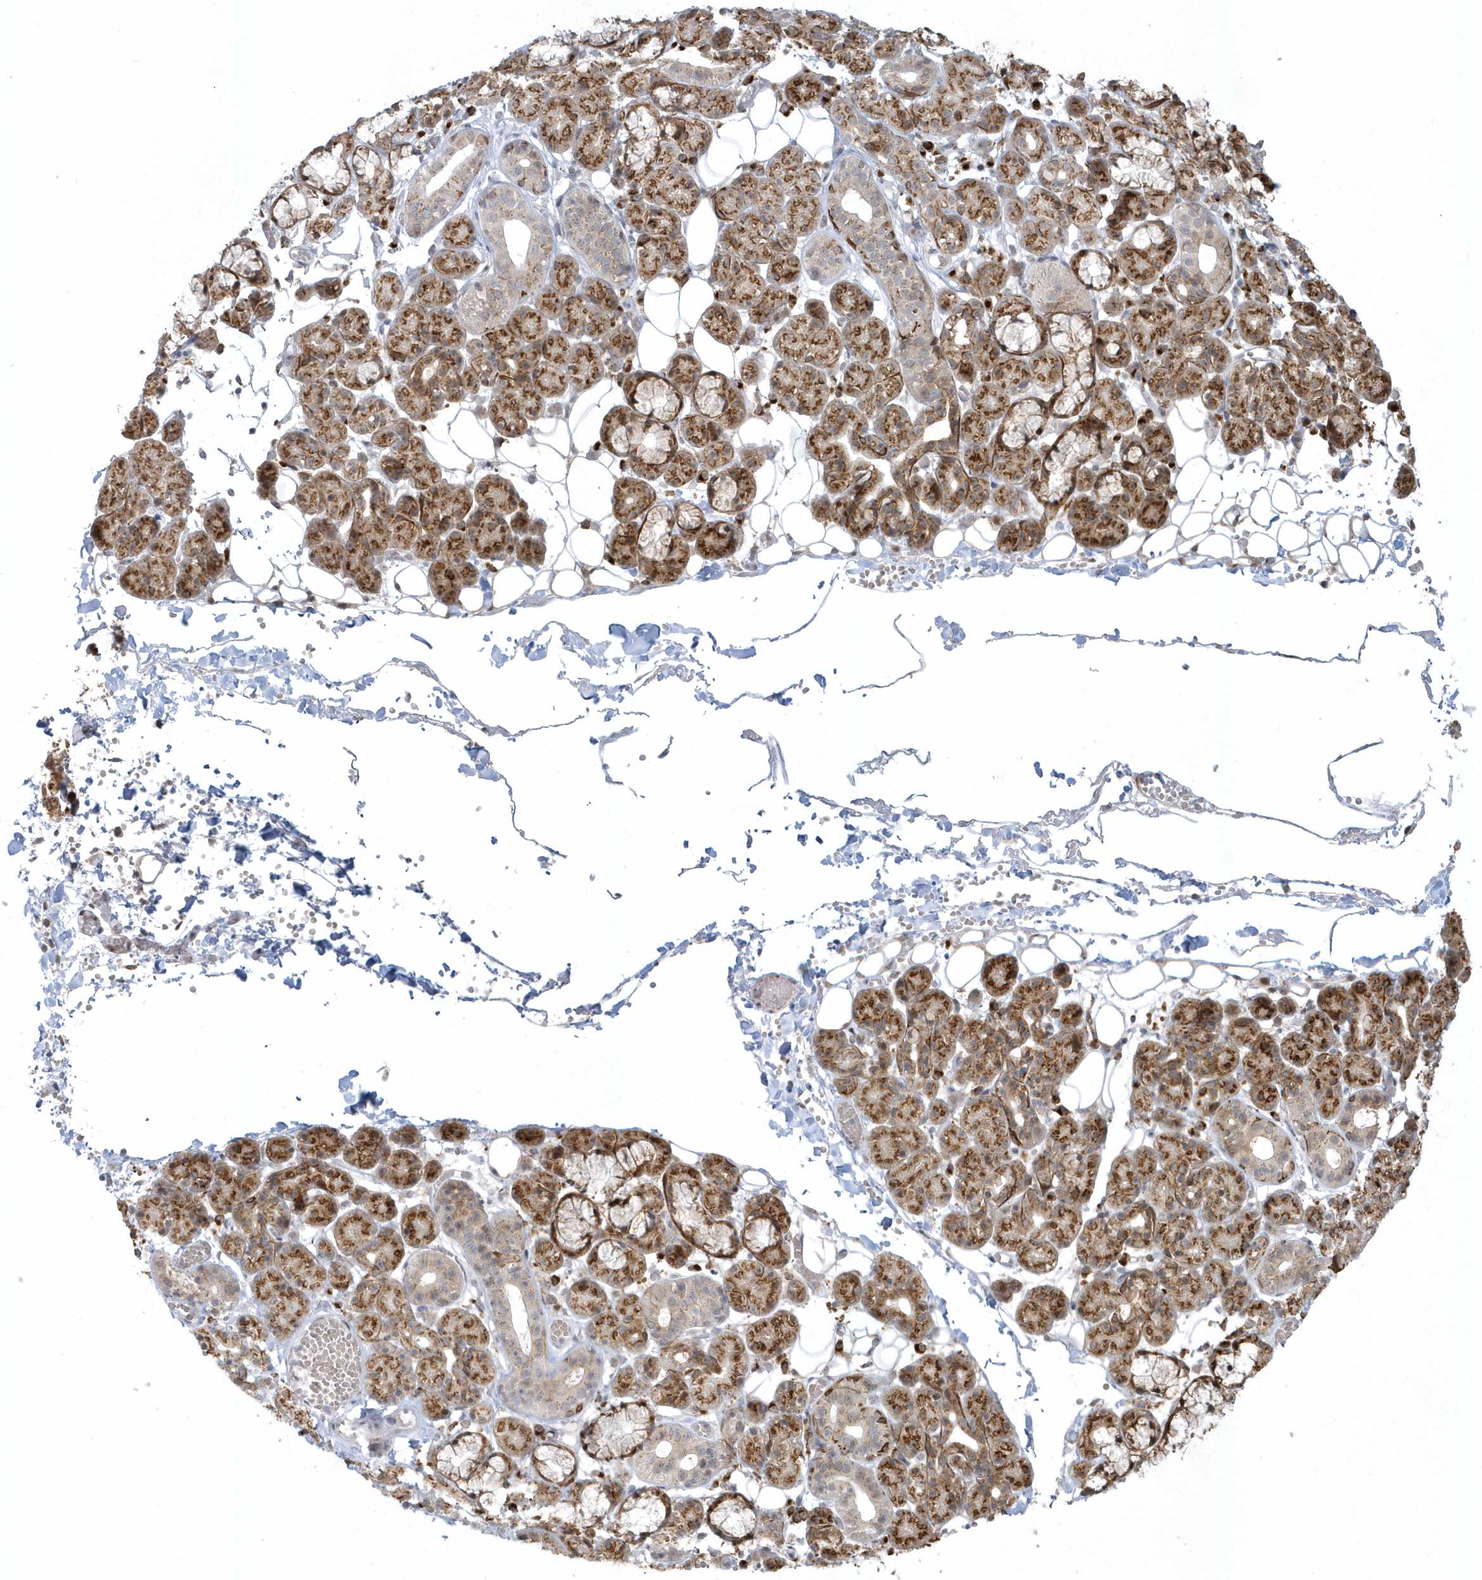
{"staining": {"intensity": "strong", "quantity": "25%-75%", "location": "cytoplasmic/membranous"}, "tissue": "salivary gland", "cell_type": "Glandular cells", "image_type": "normal", "snomed": [{"axis": "morphology", "description": "Normal tissue, NOS"}, {"axis": "topography", "description": "Salivary gland"}], "caption": "Protein positivity by IHC displays strong cytoplasmic/membranous staining in approximately 25%-75% of glandular cells in unremarkable salivary gland.", "gene": "DHFR", "patient": {"sex": "male", "age": 63}}